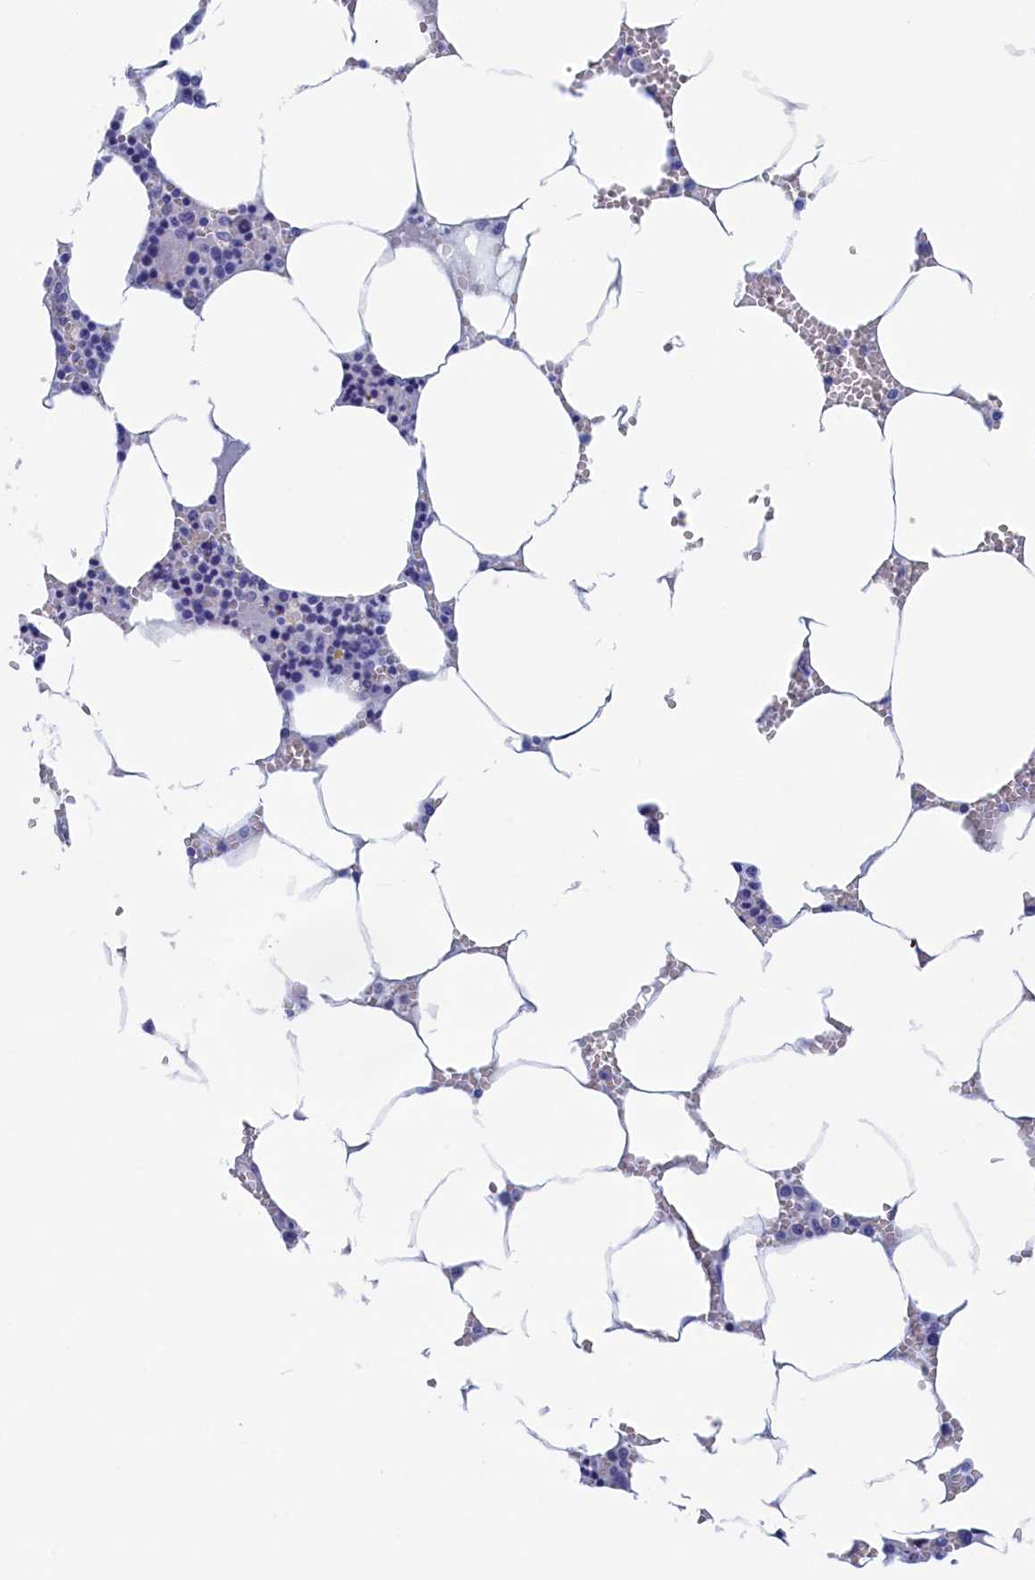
{"staining": {"intensity": "negative", "quantity": "none", "location": "none"}, "tissue": "bone marrow", "cell_type": "Hematopoietic cells", "image_type": "normal", "snomed": [{"axis": "morphology", "description": "Normal tissue, NOS"}, {"axis": "topography", "description": "Bone marrow"}], "caption": "Hematopoietic cells show no significant staining in normal bone marrow. The staining is performed using DAB brown chromogen with nuclei counter-stained in using hematoxylin.", "gene": "WDR83", "patient": {"sex": "male", "age": 70}}